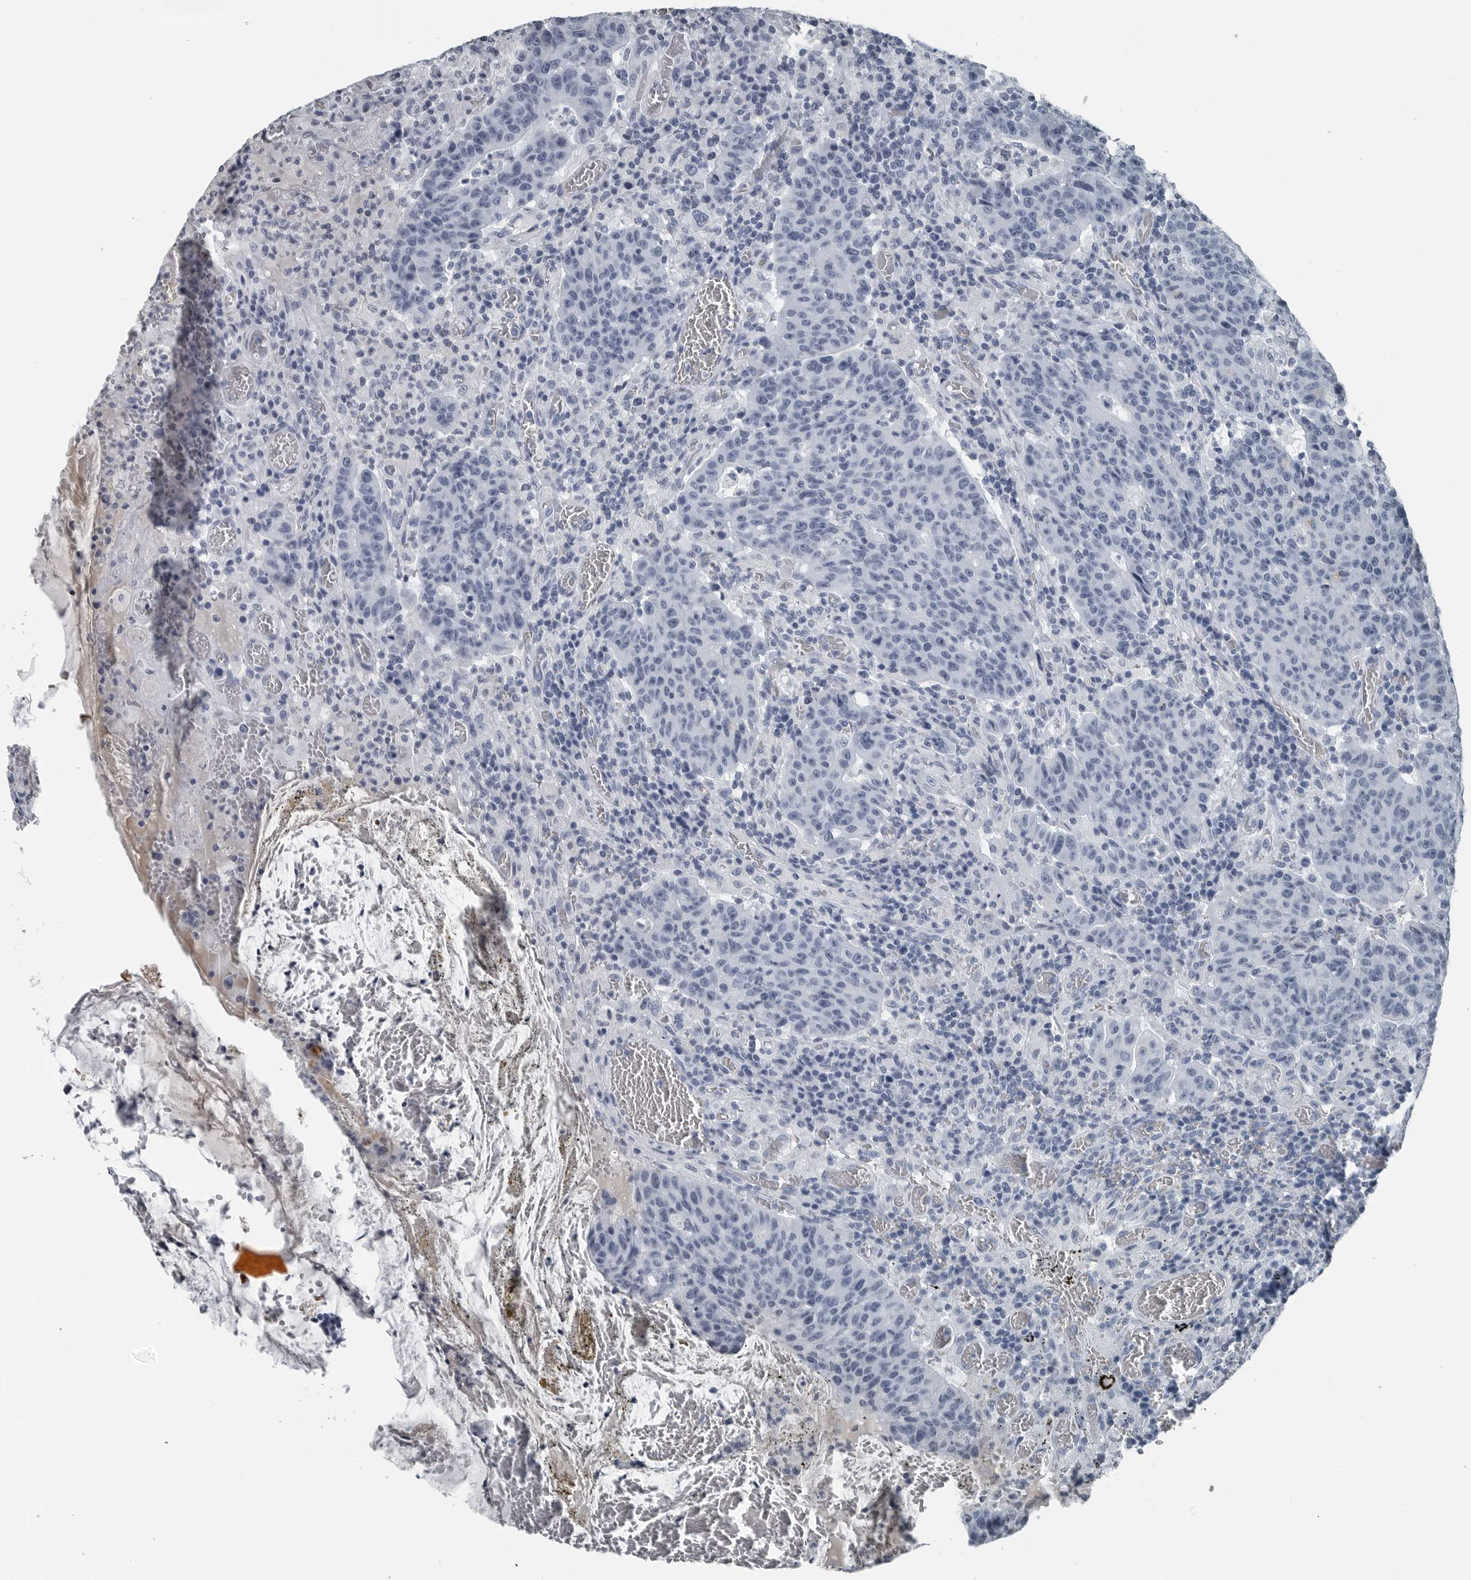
{"staining": {"intensity": "negative", "quantity": "none", "location": "none"}, "tissue": "colorectal cancer", "cell_type": "Tumor cells", "image_type": "cancer", "snomed": [{"axis": "morphology", "description": "Adenocarcinoma, NOS"}, {"axis": "topography", "description": "Colon"}], "caption": "An immunohistochemistry image of colorectal cancer (adenocarcinoma) is shown. There is no staining in tumor cells of colorectal cancer (adenocarcinoma).", "gene": "SPINK1", "patient": {"sex": "female", "age": 75}}